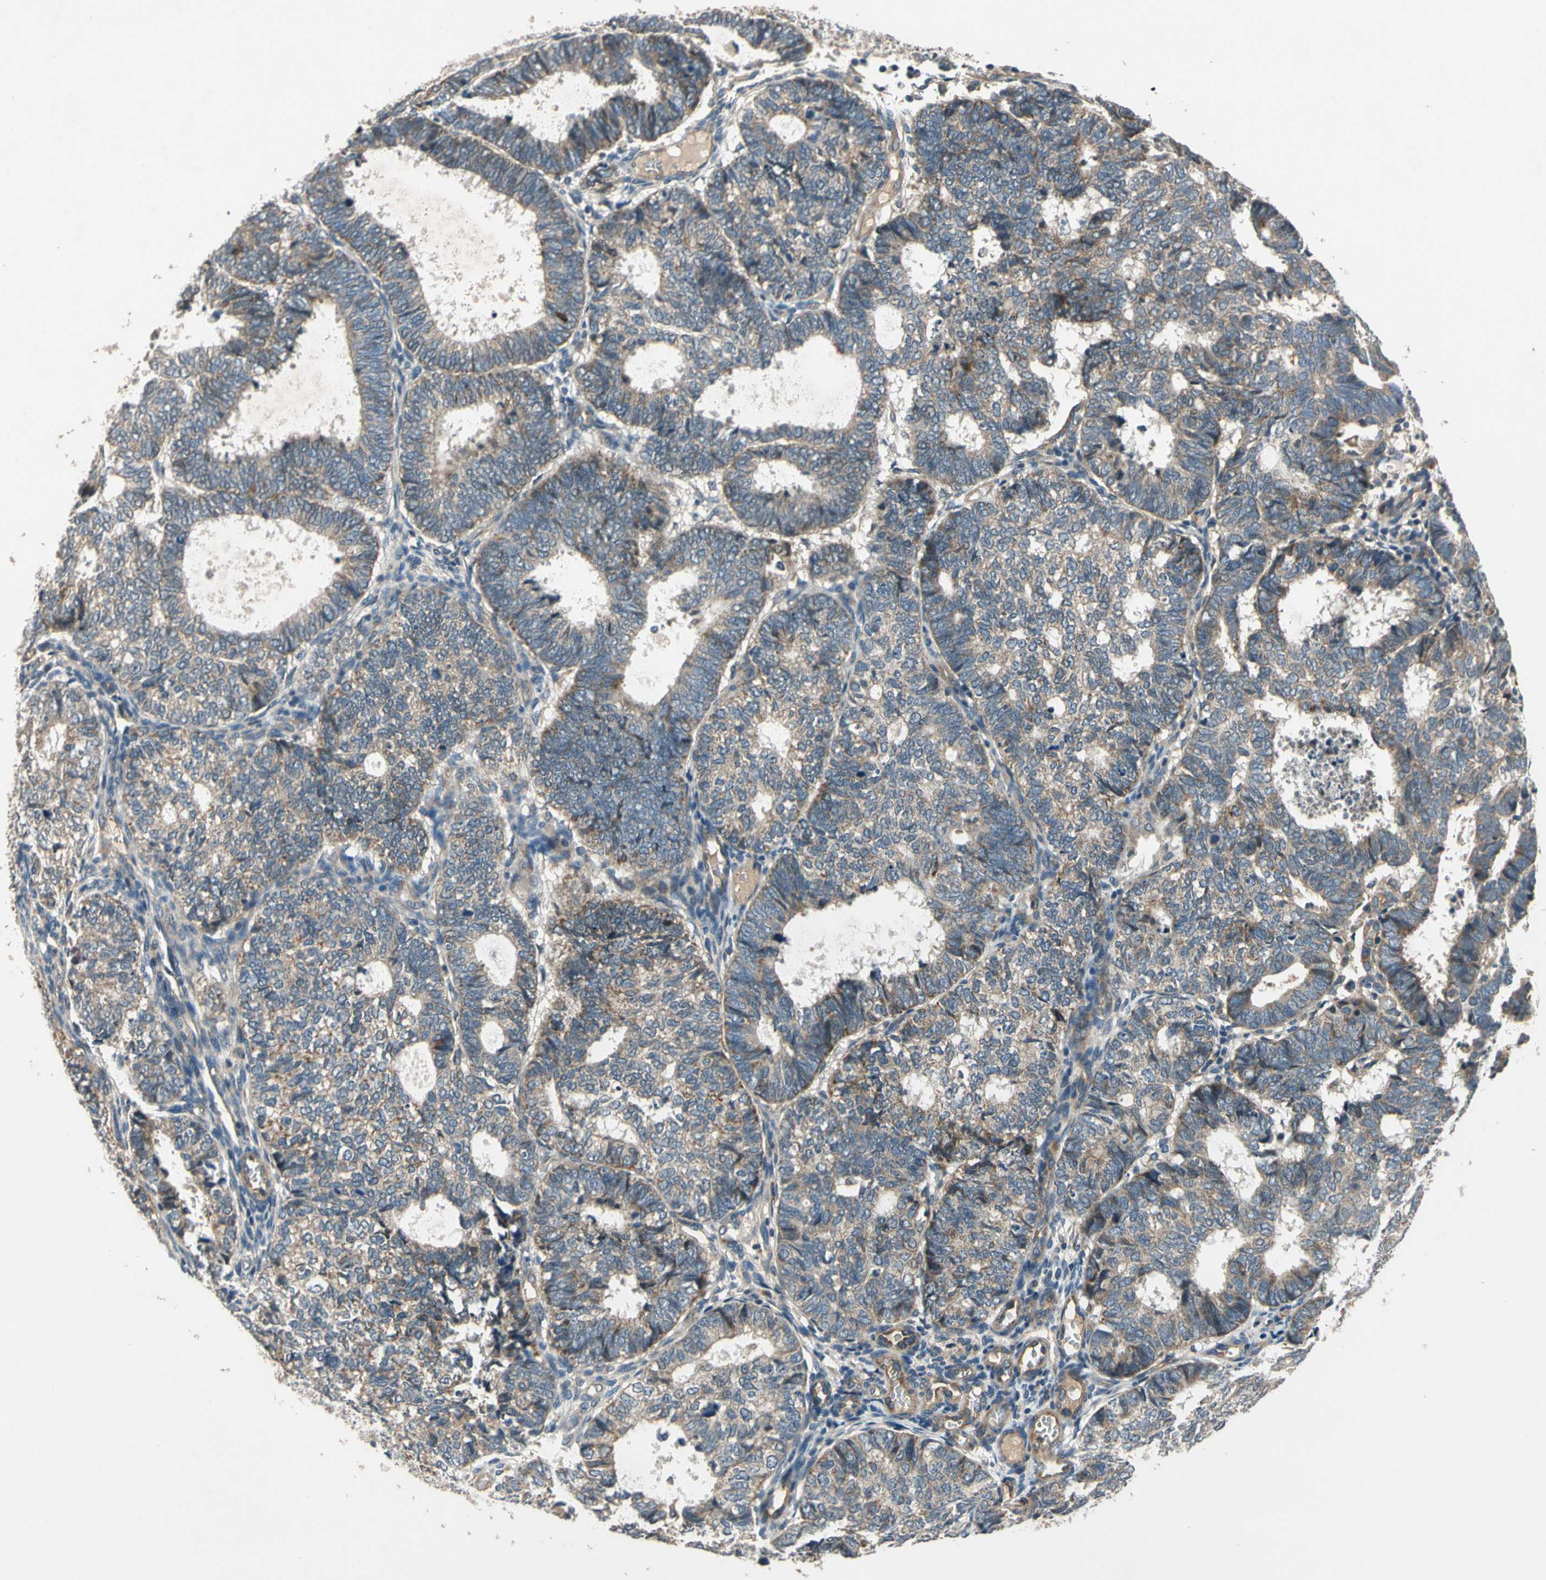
{"staining": {"intensity": "weak", "quantity": ">75%", "location": "cytoplasmic/membranous"}, "tissue": "endometrial cancer", "cell_type": "Tumor cells", "image_type": "cancer", "snomed": [{"axis": "morphology", "description": "Adenocarcinoma, NOS"}, {"axis": "topography", "description": "Uterus"}], "caption": "High-power microscopy captured an immunohistochemistry image of adenocarcinoma (endometrial), revealing weak cytoplasmic/membranous expression in about >75% of tumor cells.", "gene": "ALKBH3", "patient": {"sex": "female", "age": 60}}